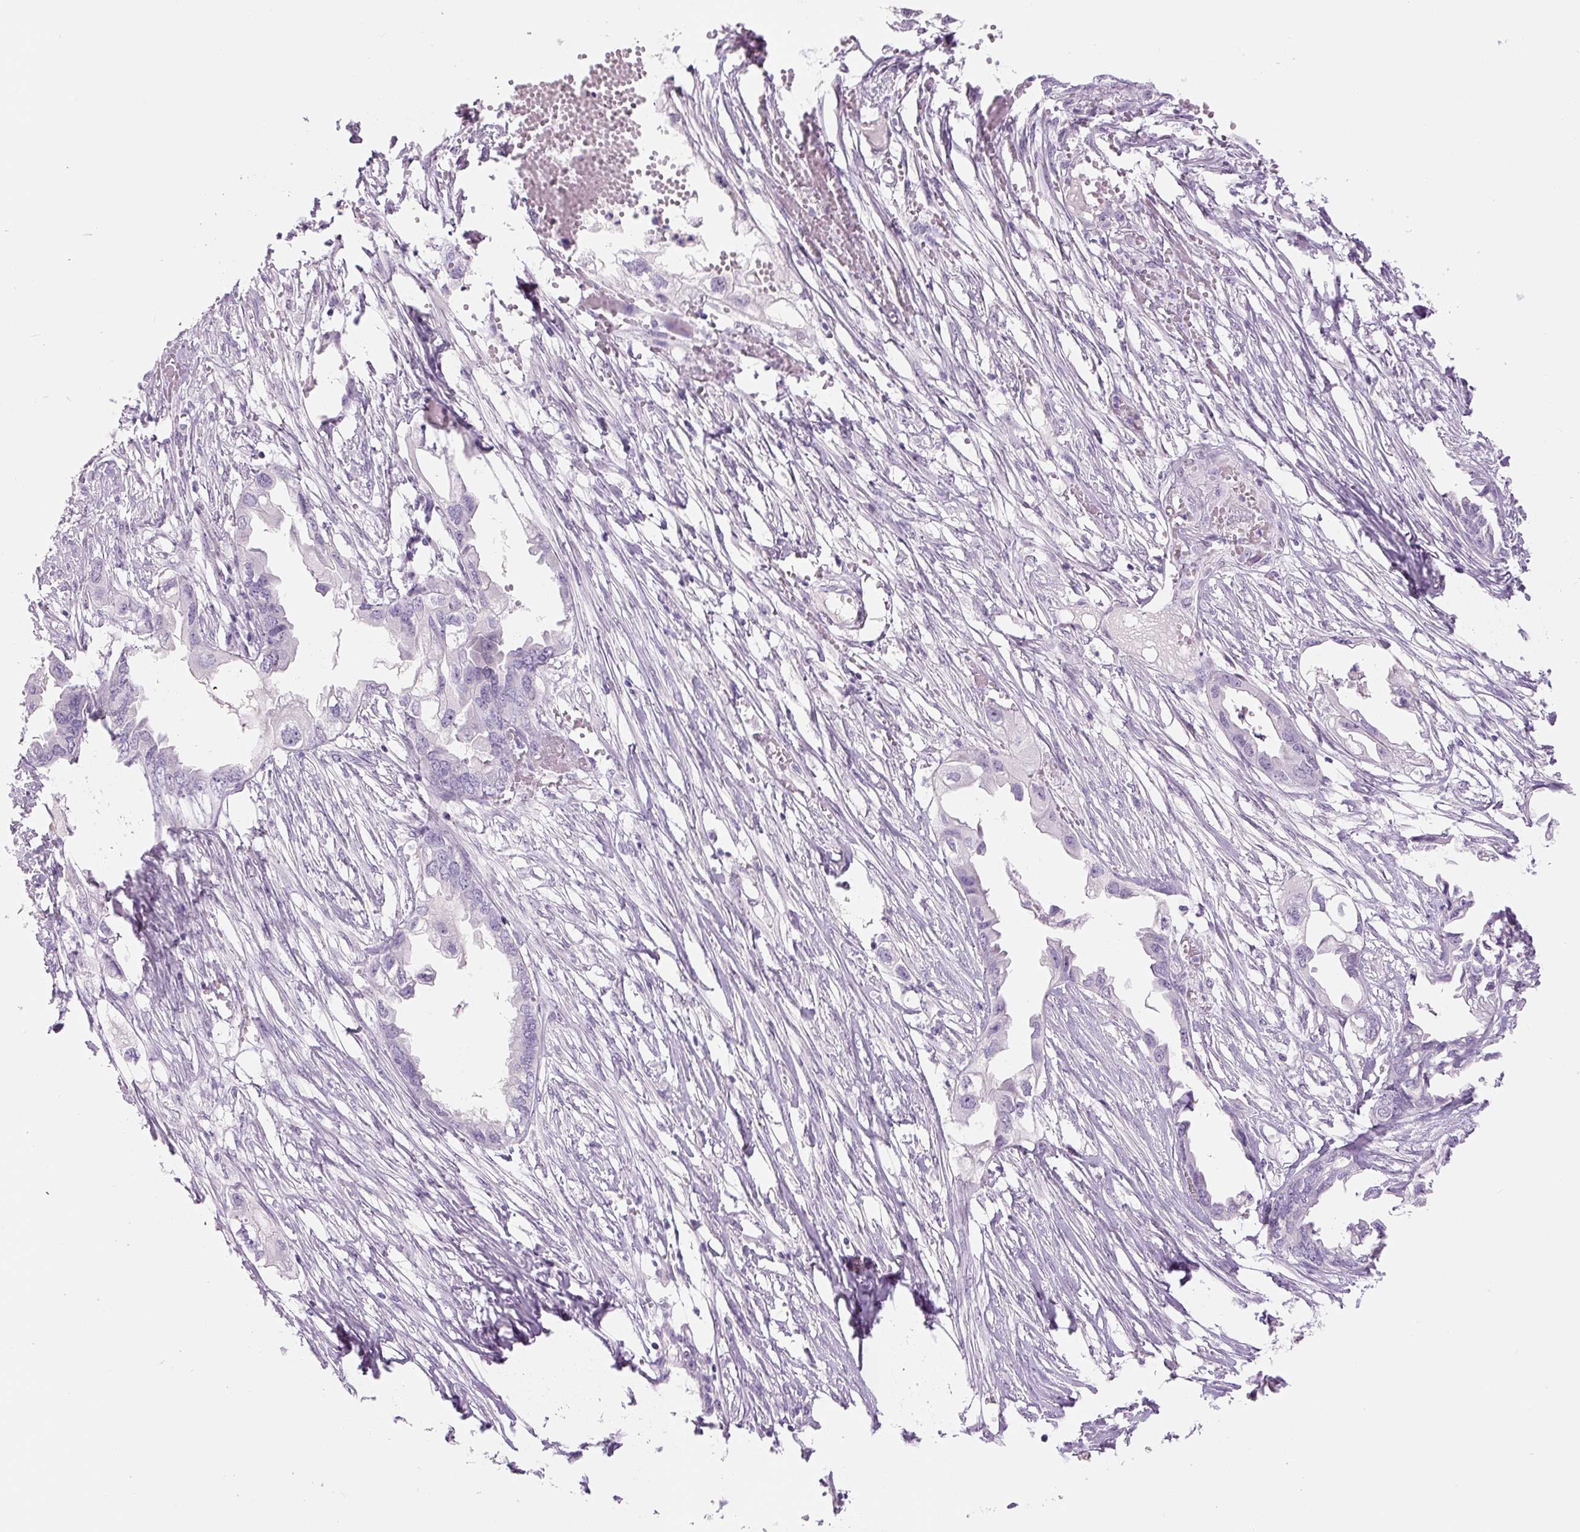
{"staining": {"intensity": "negative", "quantity": "none", "location": "none"}, "tissue": "endometrial cancer", "cell_type": "Tumor cells", "image_type": "cancer", "snomed": [{"axis": "morphology", "description": "Adenocarcinoma, NOS"}, {"axis": "morphology", "description": "Adenocarcinoma, metastatic, NOS"}, {"axis": "topography", "description": "Adipose tissue"}, {"axis": "topography", "description": "Endometrium"}], "caption": "Endometrial cancer was stained to show a protein in brown. There is no significant staining in tumor cells.", "gene": "SIX1", "patient": {"sex": "female", "age": 67}}